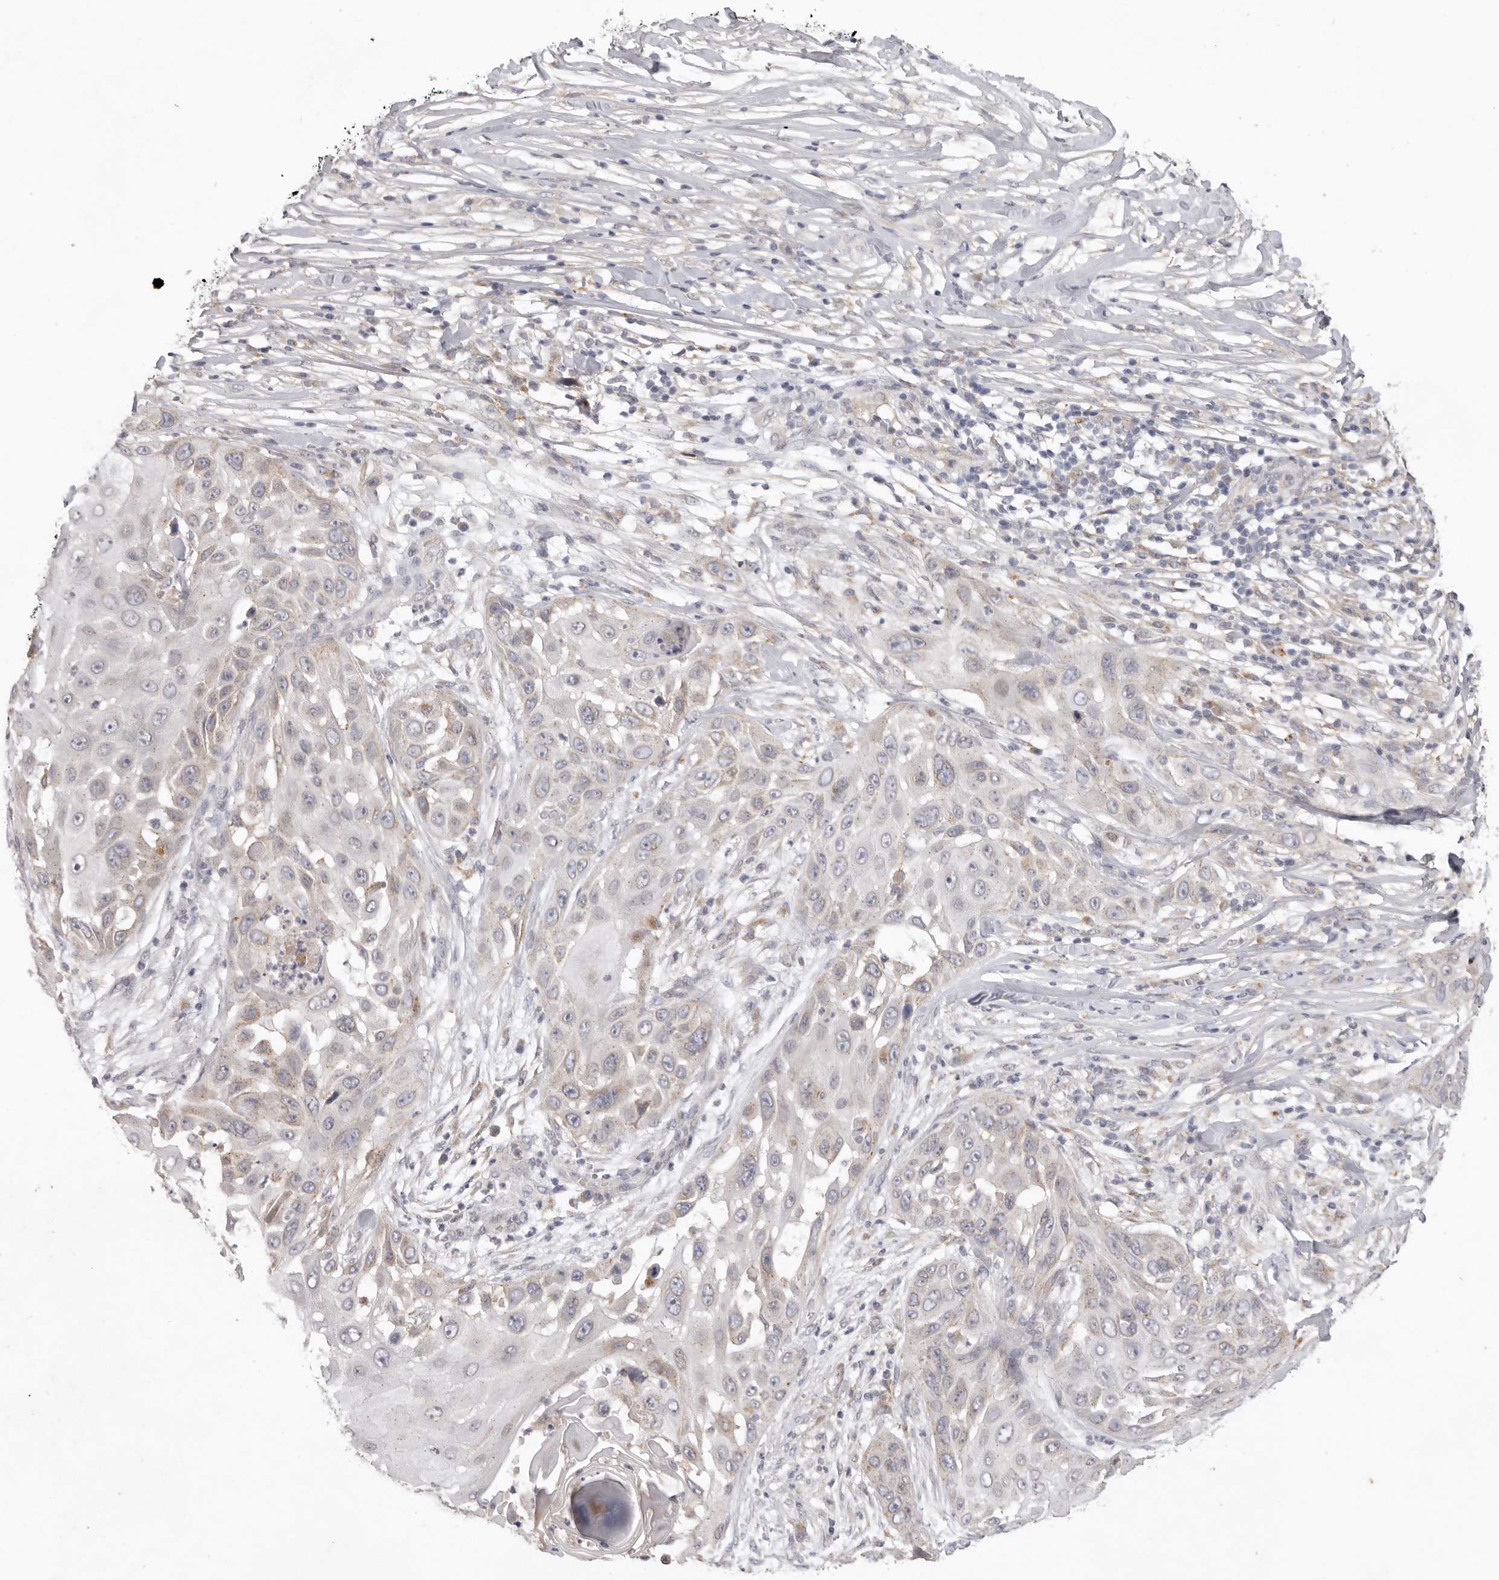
{"staining": {"intensity": "weak", "quantity": "<25%", "location": "cytoplasmic/membranous"}, "tissue": "skin cancer", "cell_type": "Tumor cells", "image_type": "cancer", "snomed": [{"axis": "morphology", "description": "Squamous cell carcinoma, NOS"}, {"axis": "topography", "description": "Skin"}], "caption": "IHC of human skin squamous cell carcinoma demonstrates no expression in tumor cells.", "gene": "TLR3", "patient": {"sex": "female", "age": 44}}